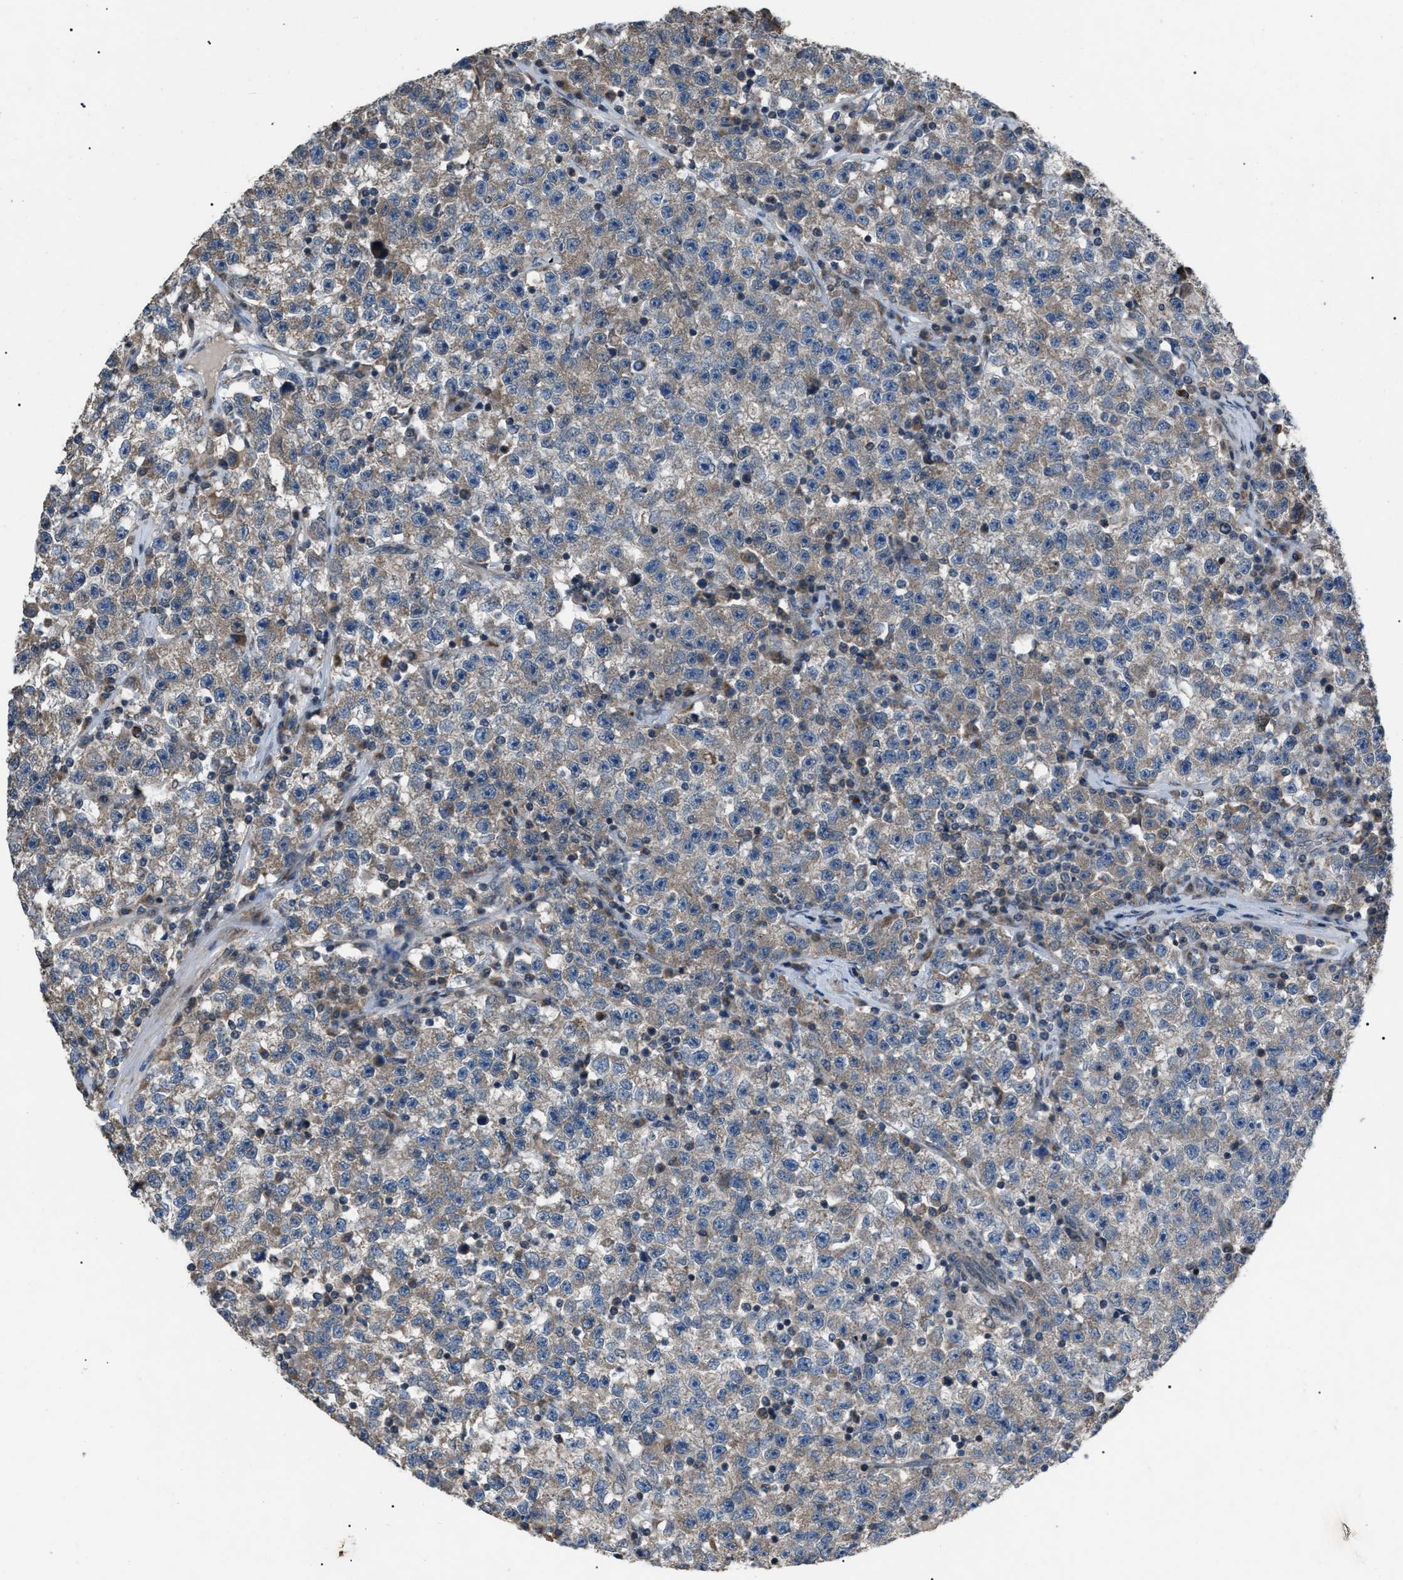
{"staining": {"intensity": "moderate", "quantity": ">75%", "location": "cytoplasmic/membranous"}, "tissue": "testis cancer", "cell_type": "Tumor cells", "image_type": "cancer", "snomed": [{"axis": "morphology", "description": "Seminoma, NOS"}, {"axis": "topography", "description": "Testis"}], "caption": "Seminoma (testis) stained with a protein marker shows moderate staining in tumor cells.", "gene": "ZFAND2A", "patient": {"sex": "male", "age": 22}}